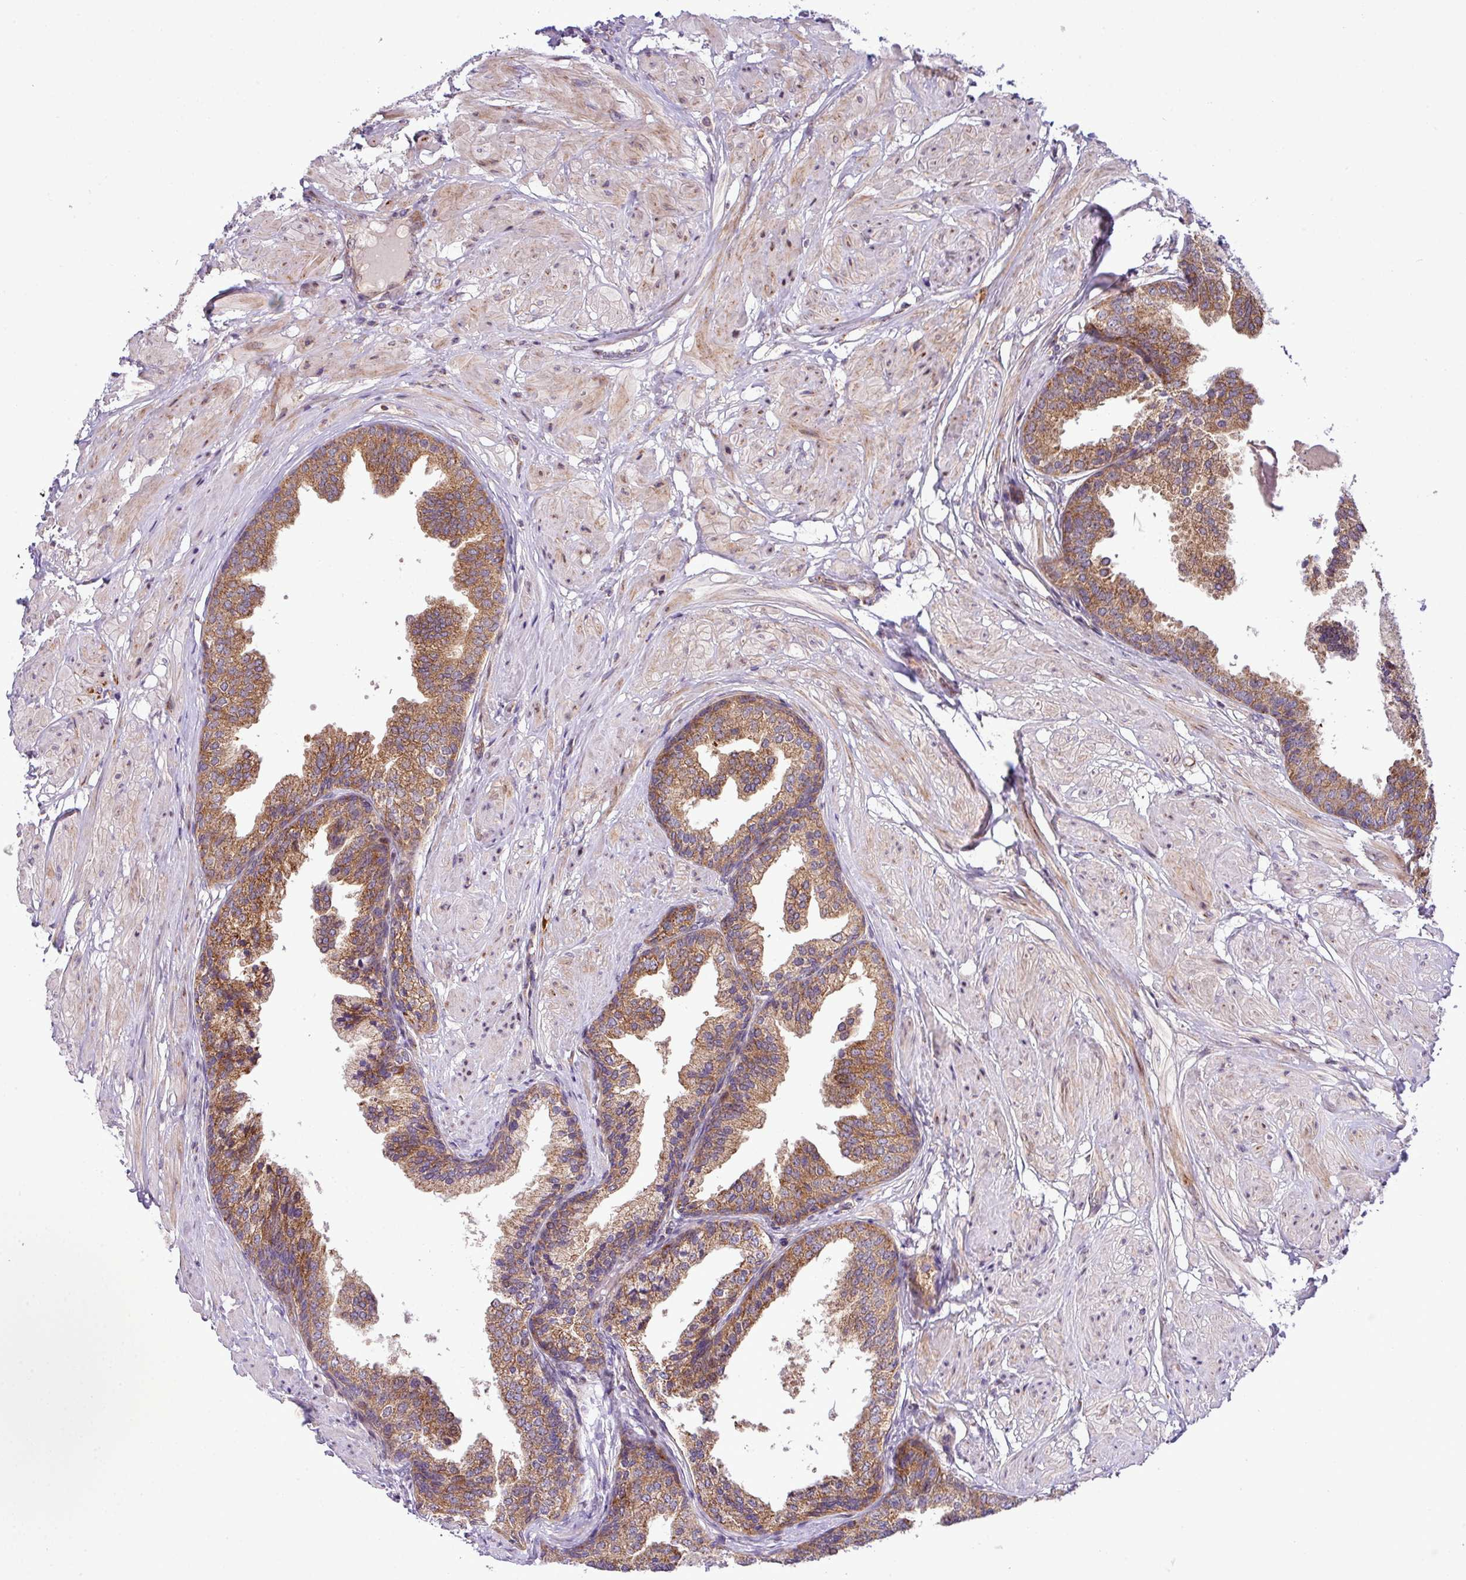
{"staining": {"intensity": "moderate", "quantity": ">75%", "location": "cytoplasmic/membranous"}, "tissue": "prostate cancer", "cell_type": "Tumor cells", "image_type": "cancer", "snomed": [{"axis": "morphology", "description": "Adenocarcinoma, High grade"}, {"axis": "topography", "description": "Prostate"}], "caption": "Immunohistochemical staining of human prostate adenocarcinoma (high-grade) shows medium levels of moderate cytoplasmic/membranous protein positivity in approximately >75% of tumor cells.", "gene": "B3GNT9", "patient": {"sex": "male", "age": 59}}